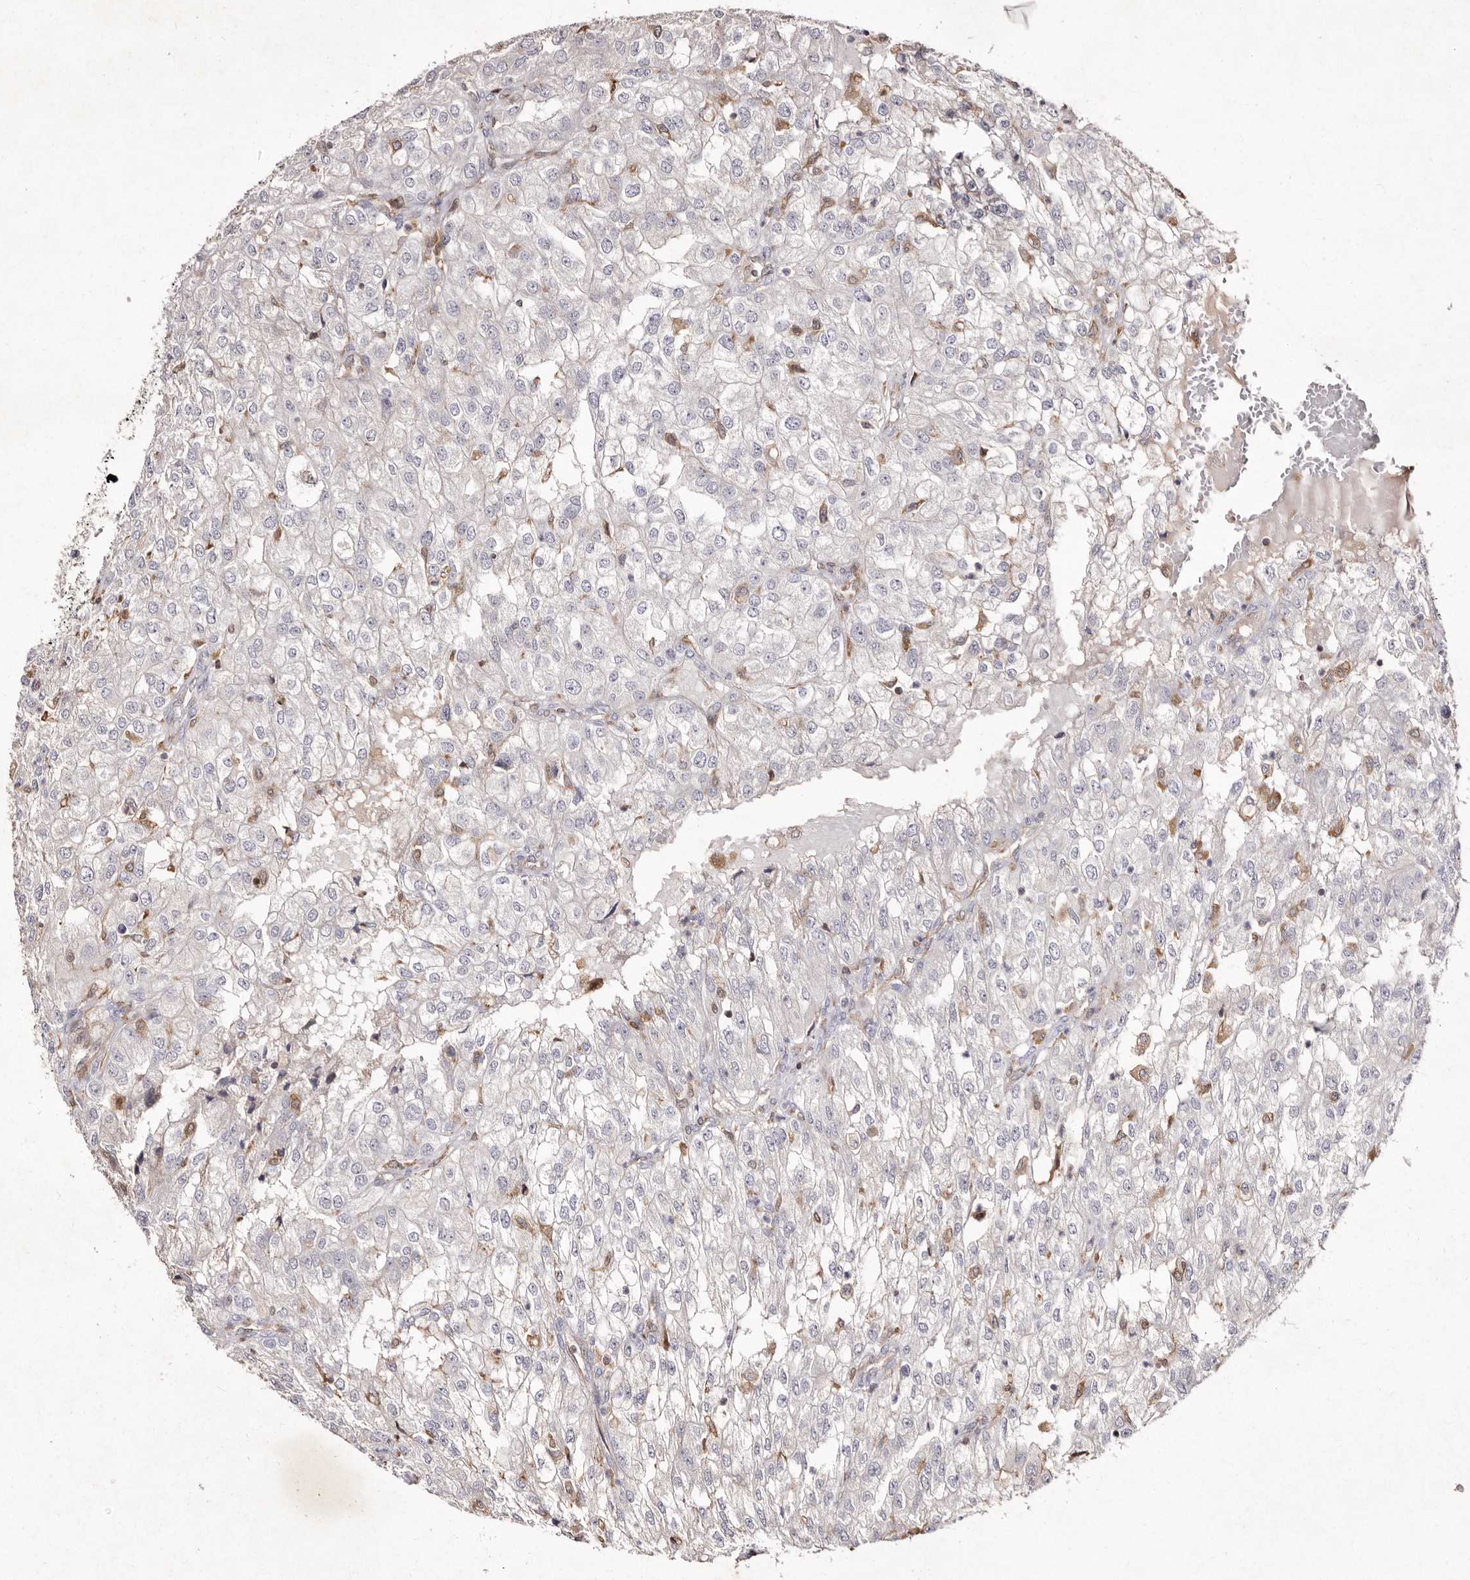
{"staining": {"intensity": "negative", "quantity": "none", "location": "none"}, "tissue": "renal cancer", "cell_type": "Tumor cells", "image_type": "cancer", "snomed": [{"axis": "morphology", "description": "Adenocarcinoma, NOS"}, {"axis": "topography", "description": "Kidney"}], "caption": "IHC image of neoplastic tissue: human adenocarcinoma (renal) stained with DAB (3,3'-diaminobenzidine) shows no significant protein expression in tumor cells.", "gene": "GIMAP4", "patient": {"sex": "female", "age": 54}}